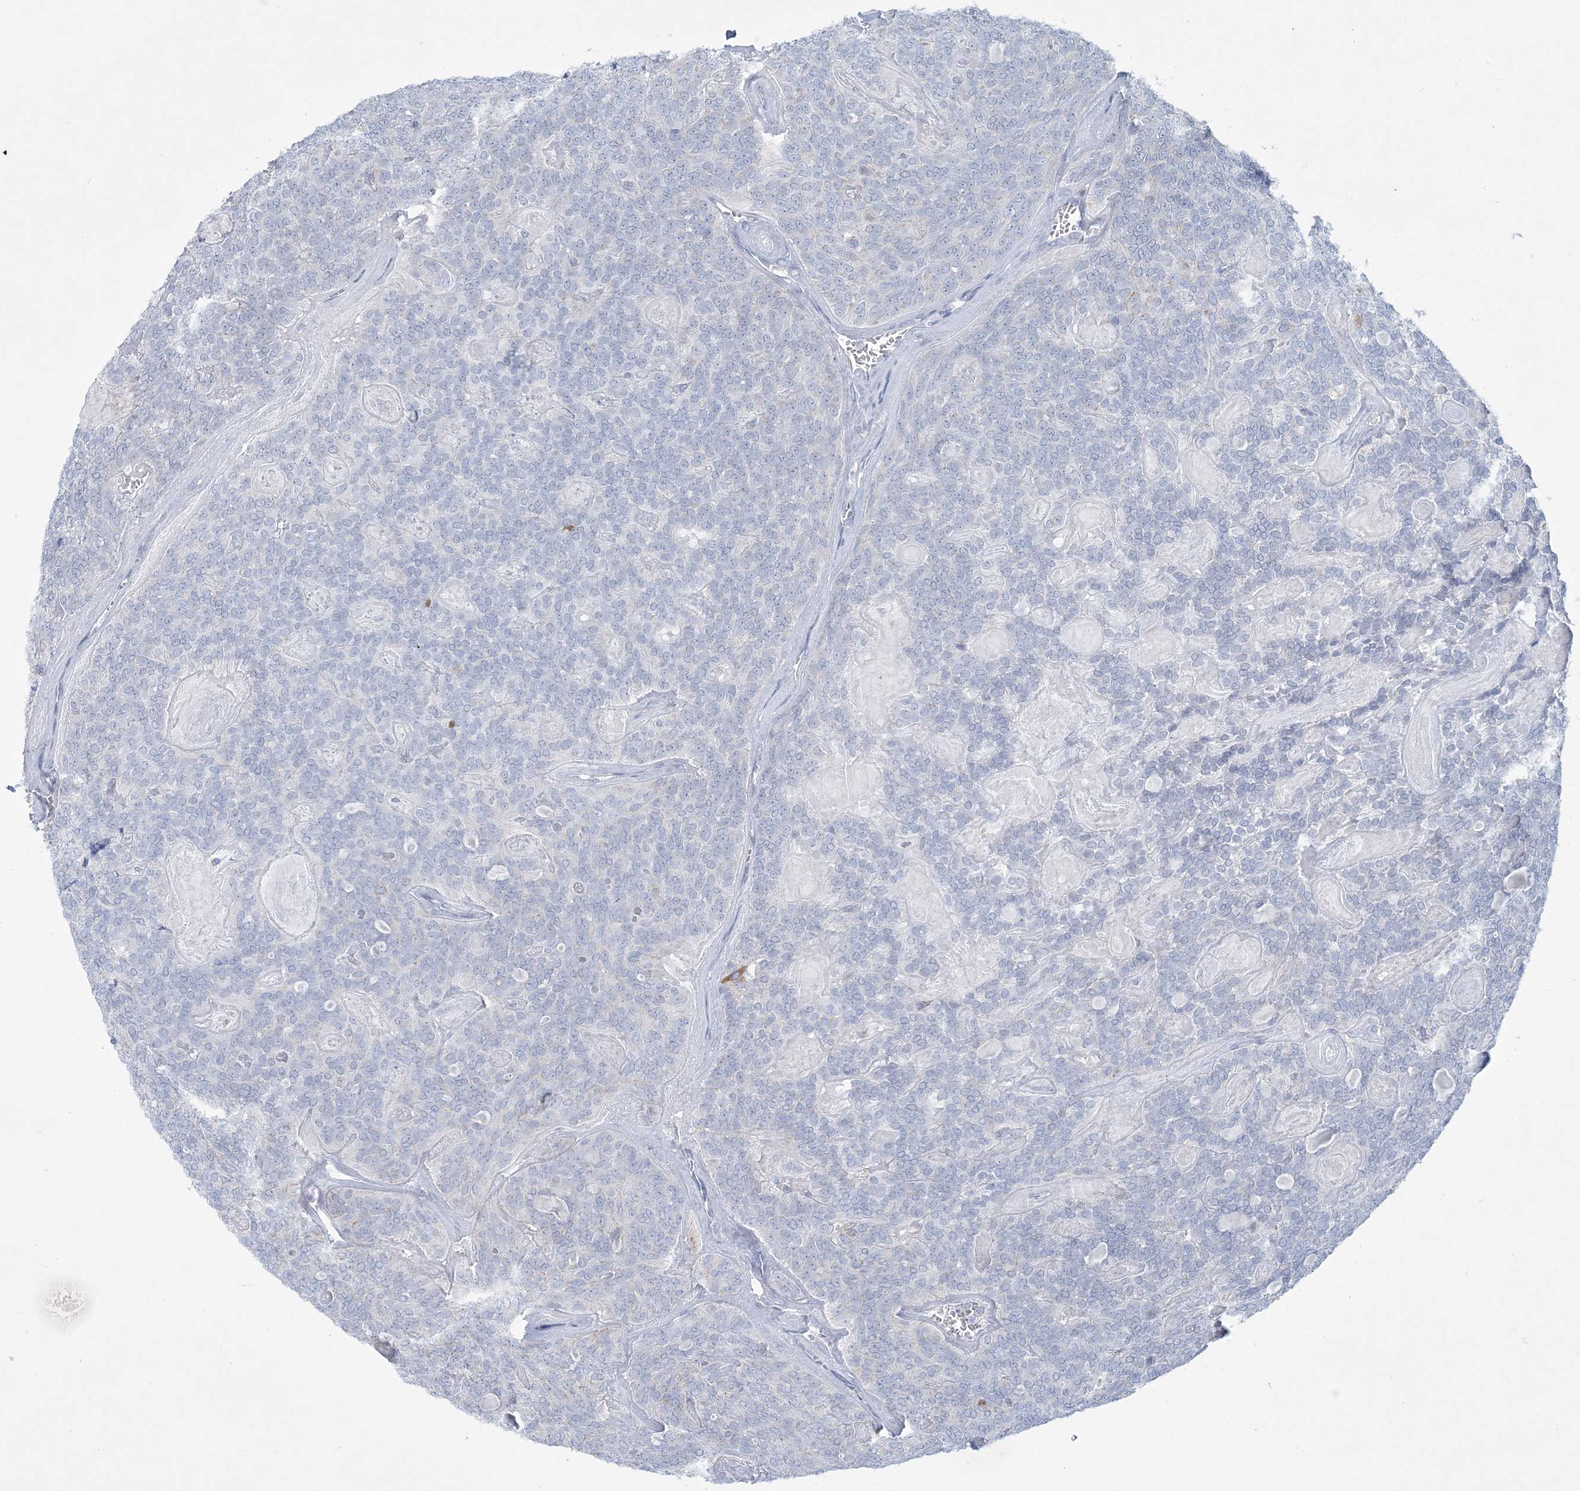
{"staining": {"intensity": "negative", "quantity": "none", "location": "none"}, "tissue": "head and neck cancer", "cell_type": "Tumor cells", "image_type": "cancer", "snomed": [{"axis": "morphology", "description": "Adenocarcinoma, NOS"}, {"axis": "topography", "description": "Head-Neck"}], "caption": "An image of human head and neck cancer is negative for staining in tumor cells.", "gene": "TBC1D7", "patient": {"sex": "male", "age": 66}}